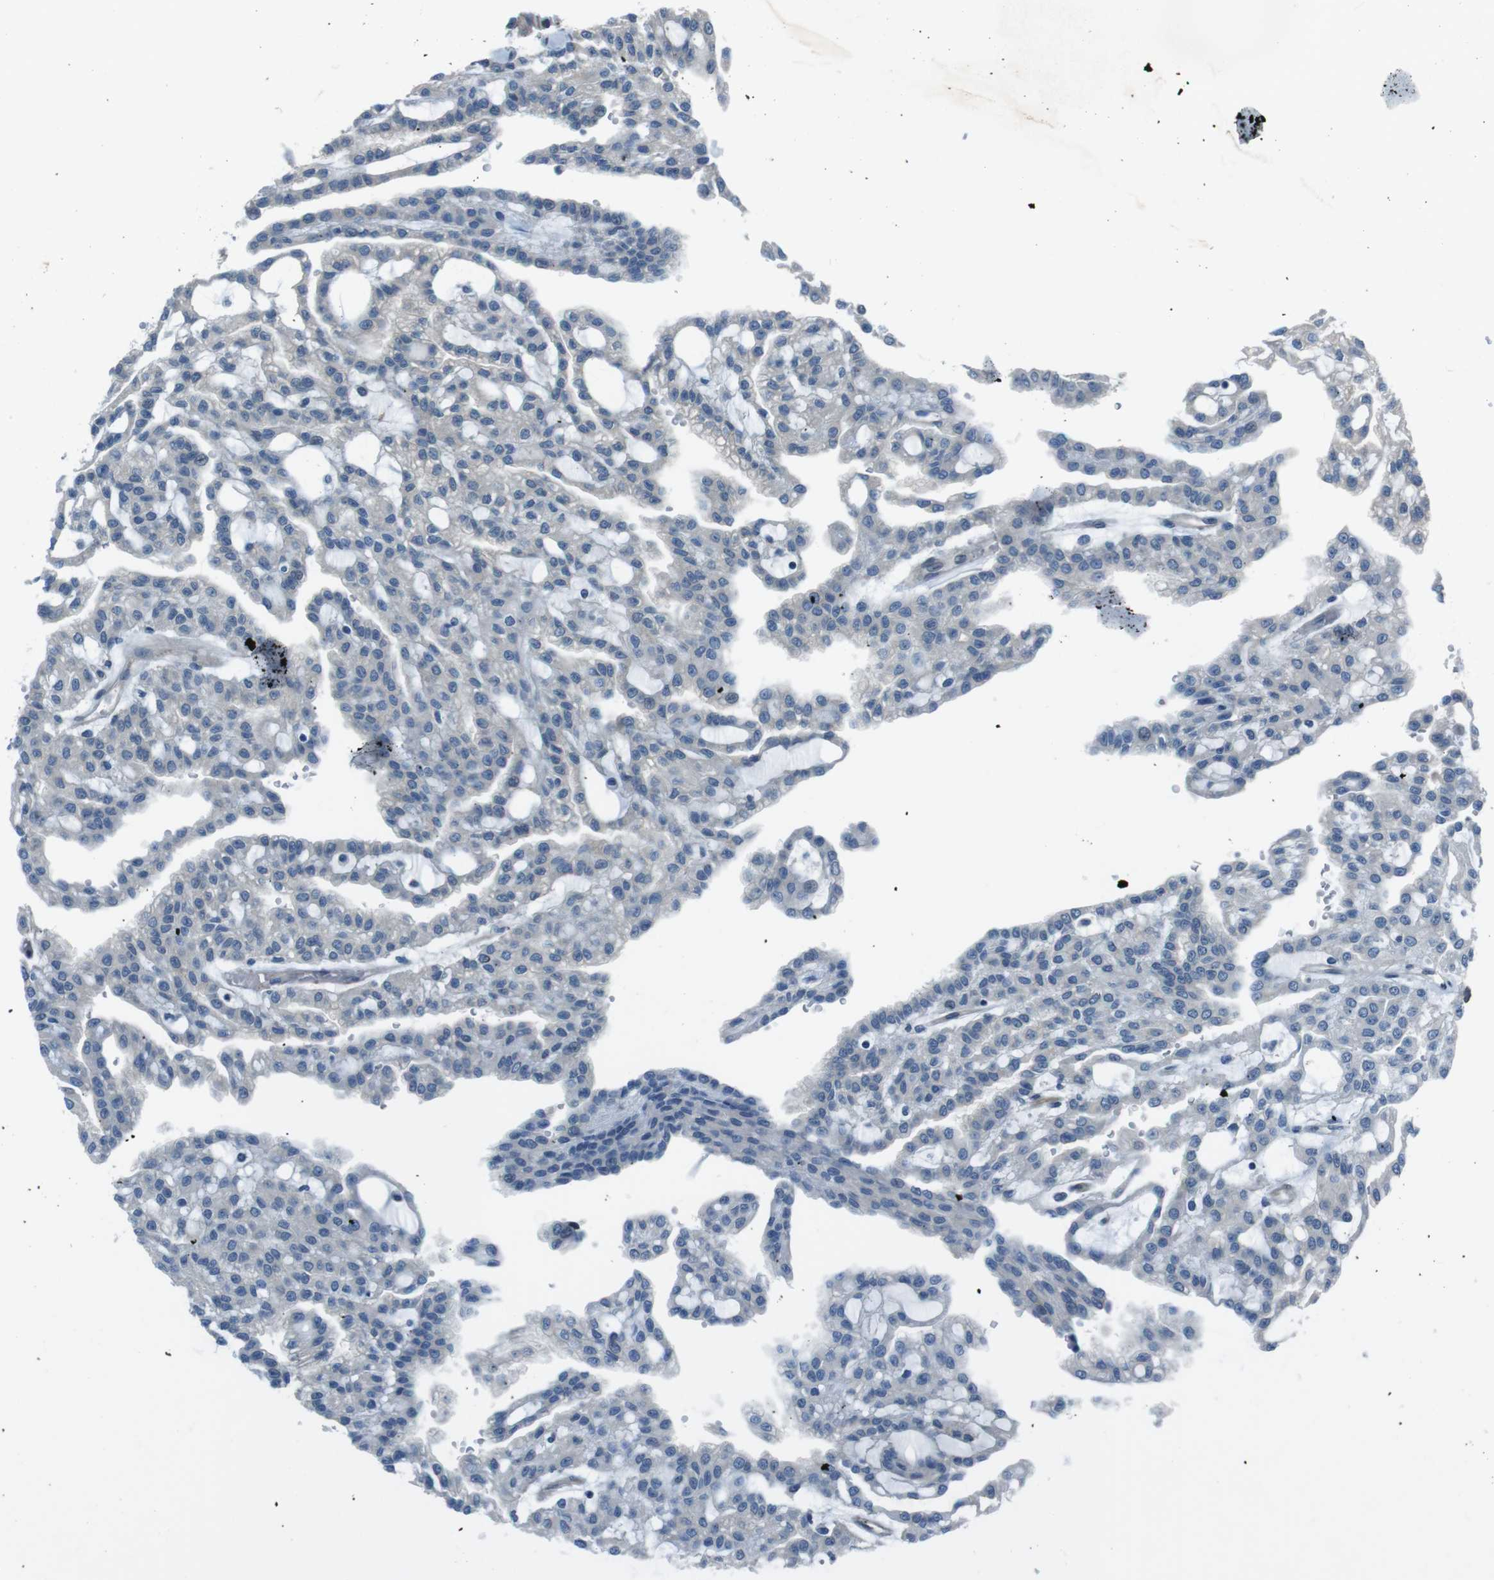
{"staining": {"intensity": "negative", "quantity": "none", "location": "none"}, "tissue": "renal cancer", "cell_type": "Tumor cells", "image_type": "cancer", "snomed": [{"axis": "morphology", "description": "Adenocarcinoma, NOS"}, {"axis": "topography", "description": "Kidney"}], "caption": "Protein analysis of adenocarcinoma (renal) exhibits no significant staining in tumor cells.", "gene": "LRRC49", "patient": {"sex": "male", "age": 63}}